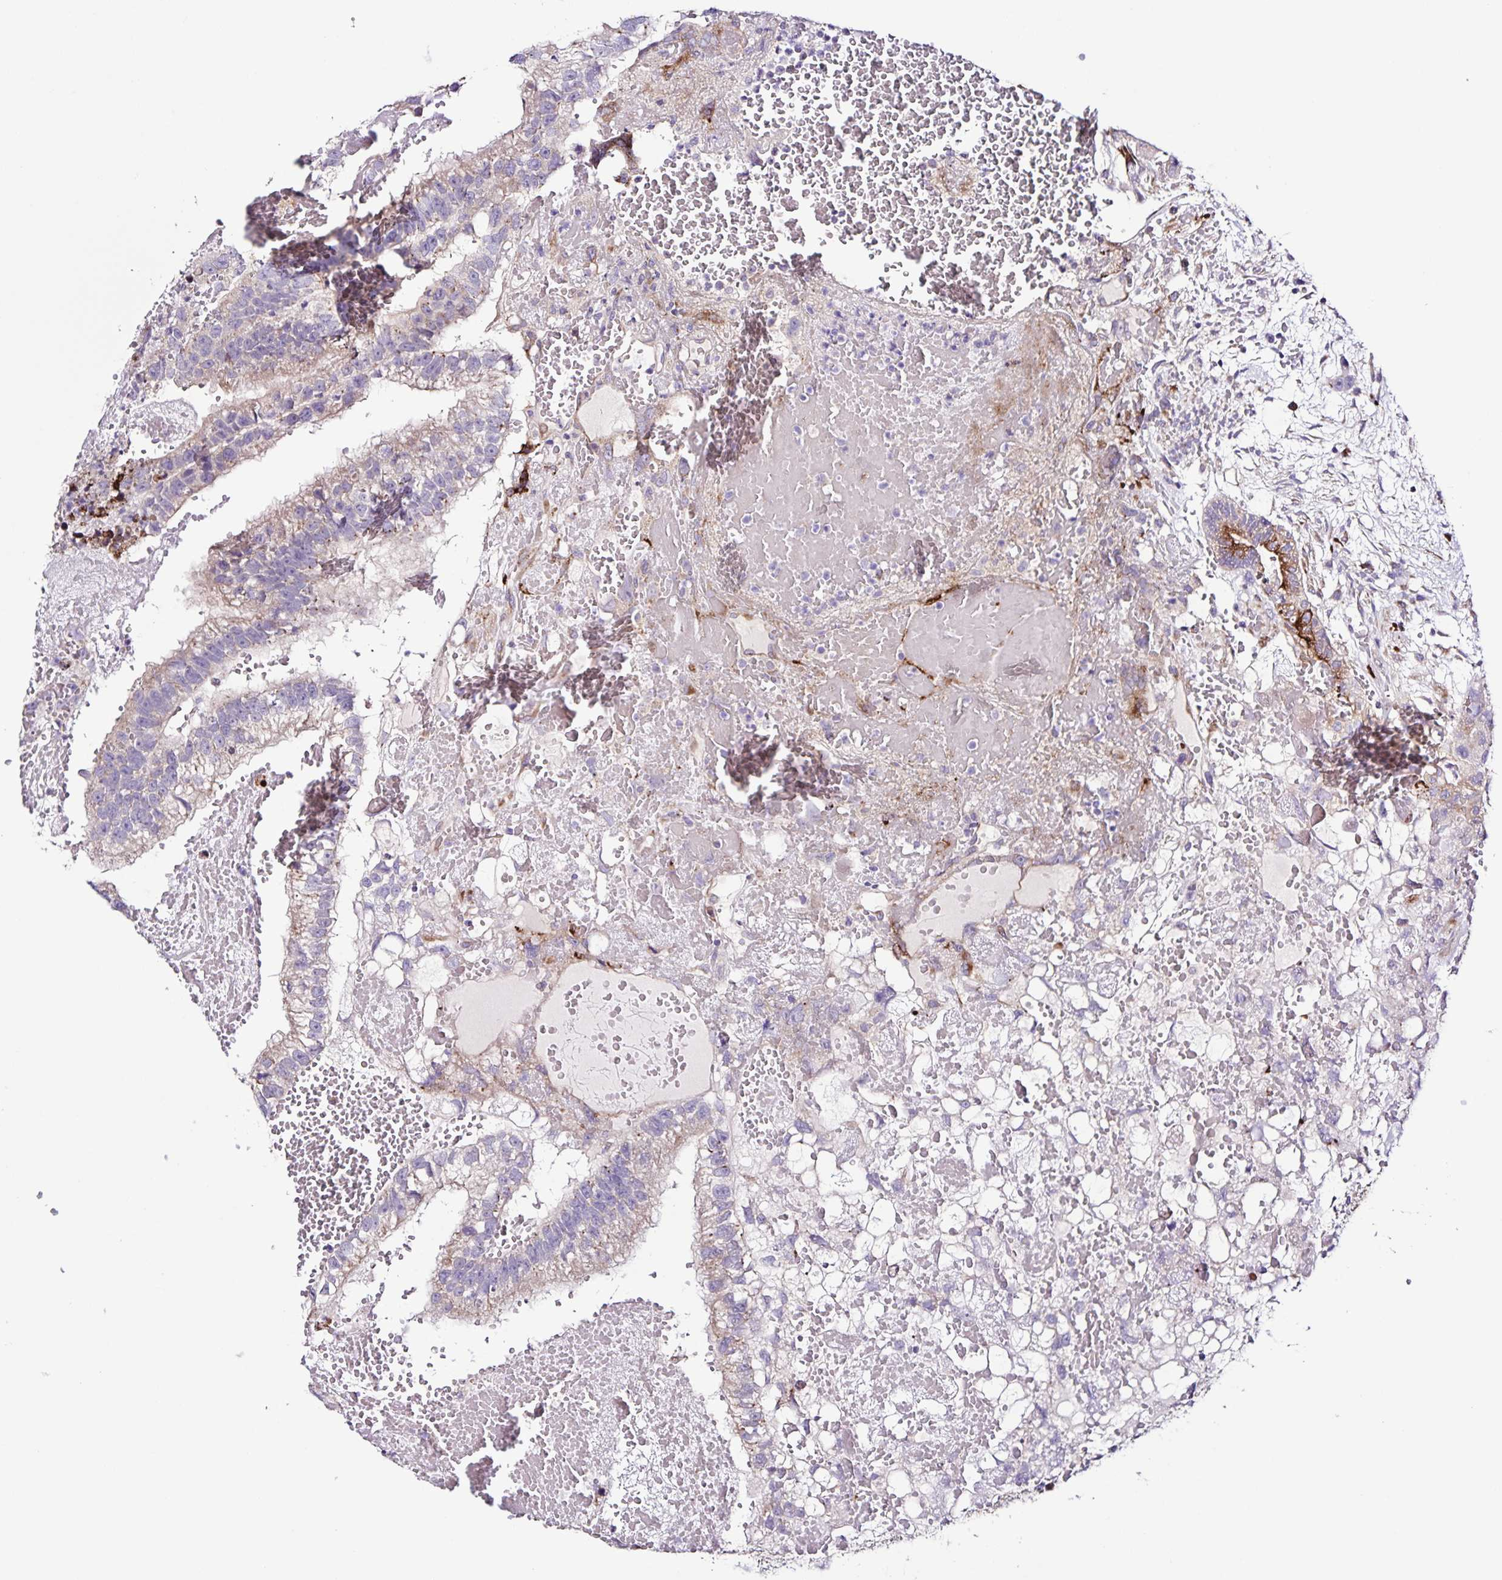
{"staining": {"intensity": "weak", "quantity": "<25%", "location": "cytoplasmic/membranous"}, "tissue": "testis cancer", "cell_type": "Tumor cells", "image_type": "cancer", "snomed": [{"axis": "morphology", "description": "Normal tissue, NOS"}, {"axis": "morphology", "description": "Carcinoma, Embryonal, NOS"}, {"axis": "topography", "description": "Testis"}], "caption": "Tumor cells show no significant staining in embryonal carcinoma (testis).", "gene": "OSBPL5", "patient": {"sex": "male", "age": 32}}